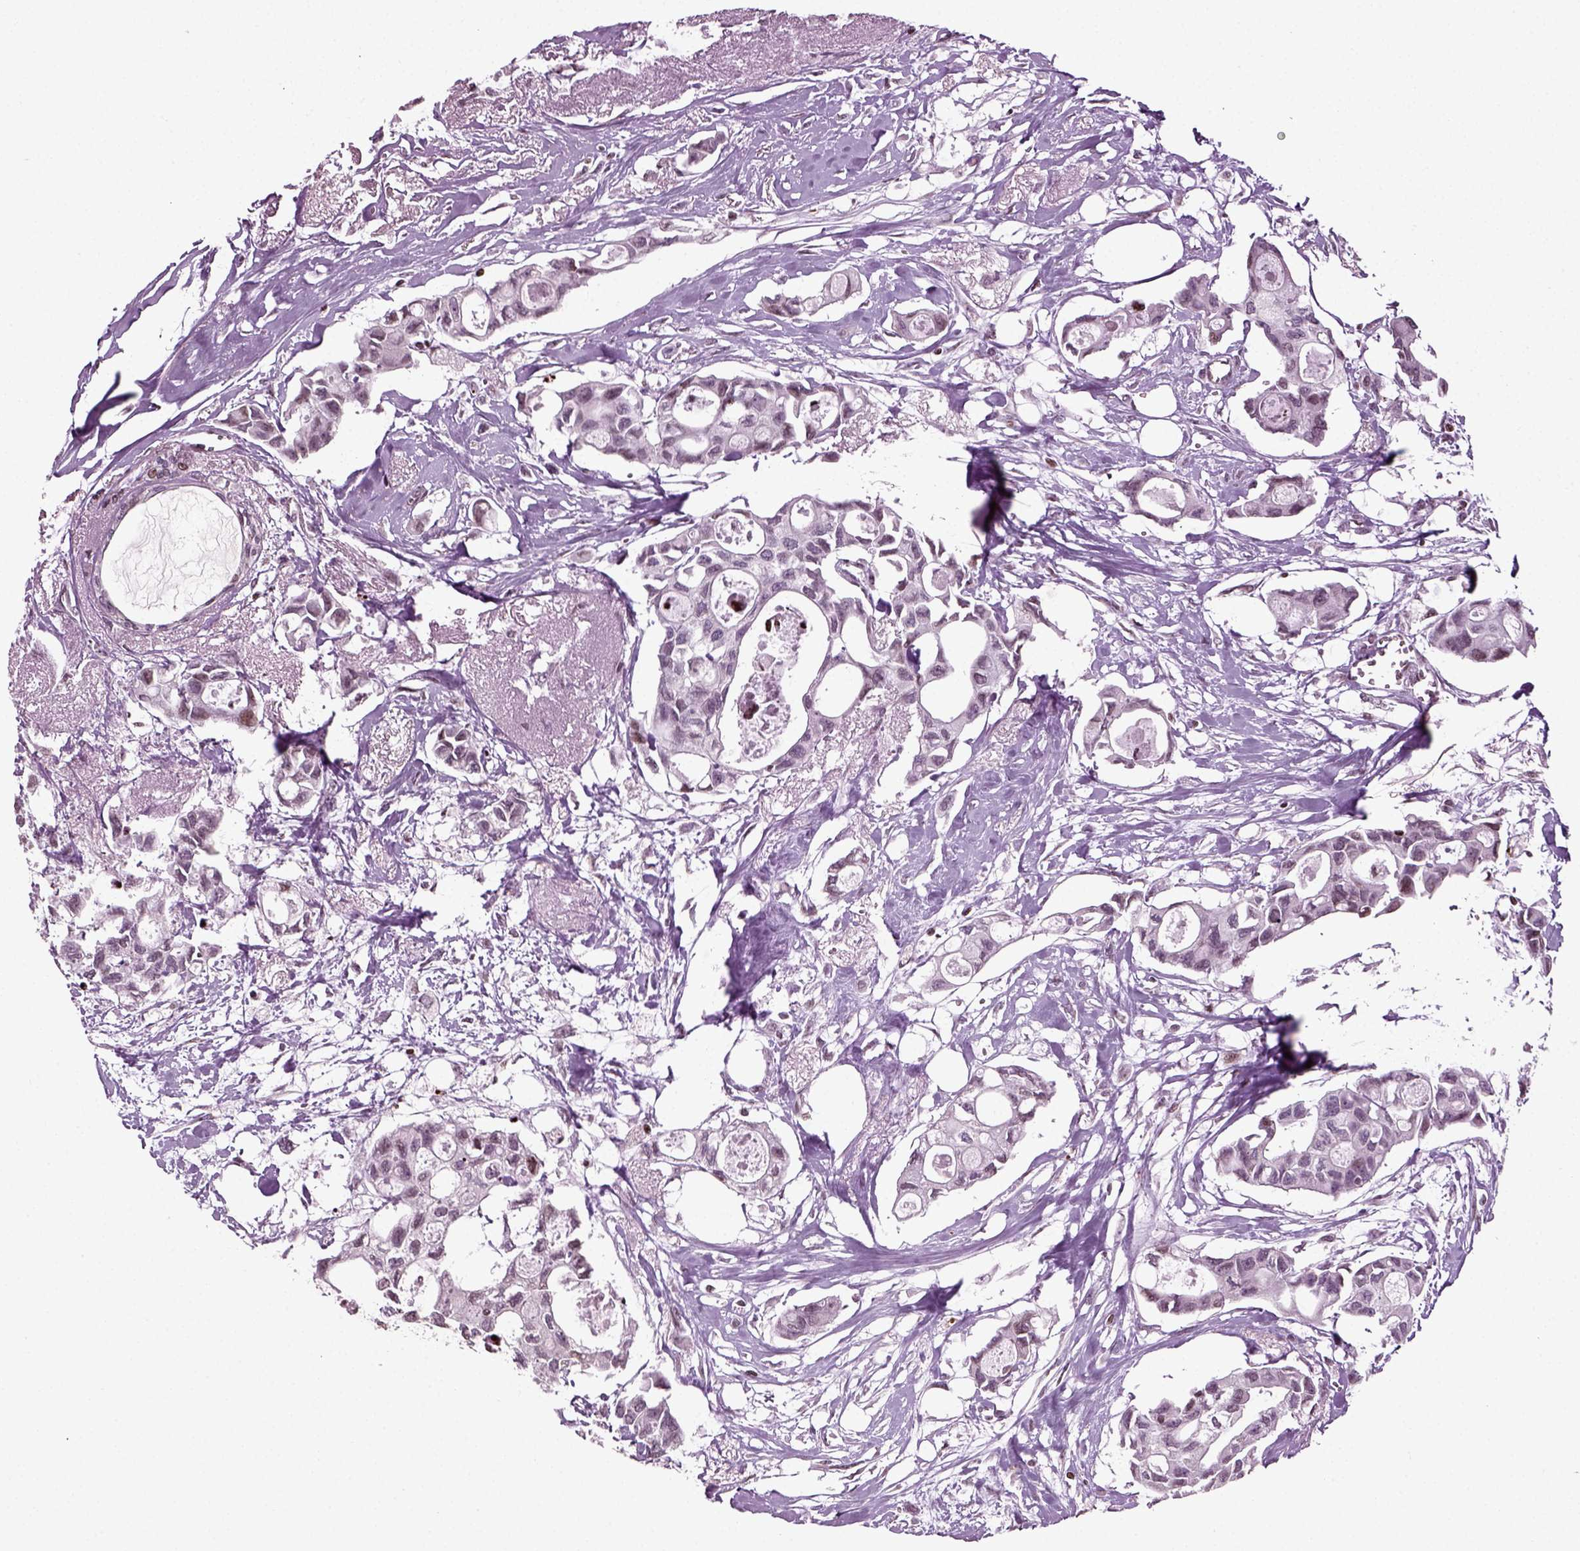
{"staining": {"intensity": "moderate", "quantity": "<25%", "location": "nuclear"}, "tissue": "breast cancer", "cell_type": "Tumor cells", "image_type": "cancer", "snomed": [{"axis": "morphology", "description": "Duct carcinoma"}, {"axis": "topography", "description": "Breast"}], "caption": "A histopathology image of breast cancer stained for a protein shows moderate nuclear brown staining in tumor cells.", "gene": "HEYL", "patient": {"sex": "female", "age": 83}}